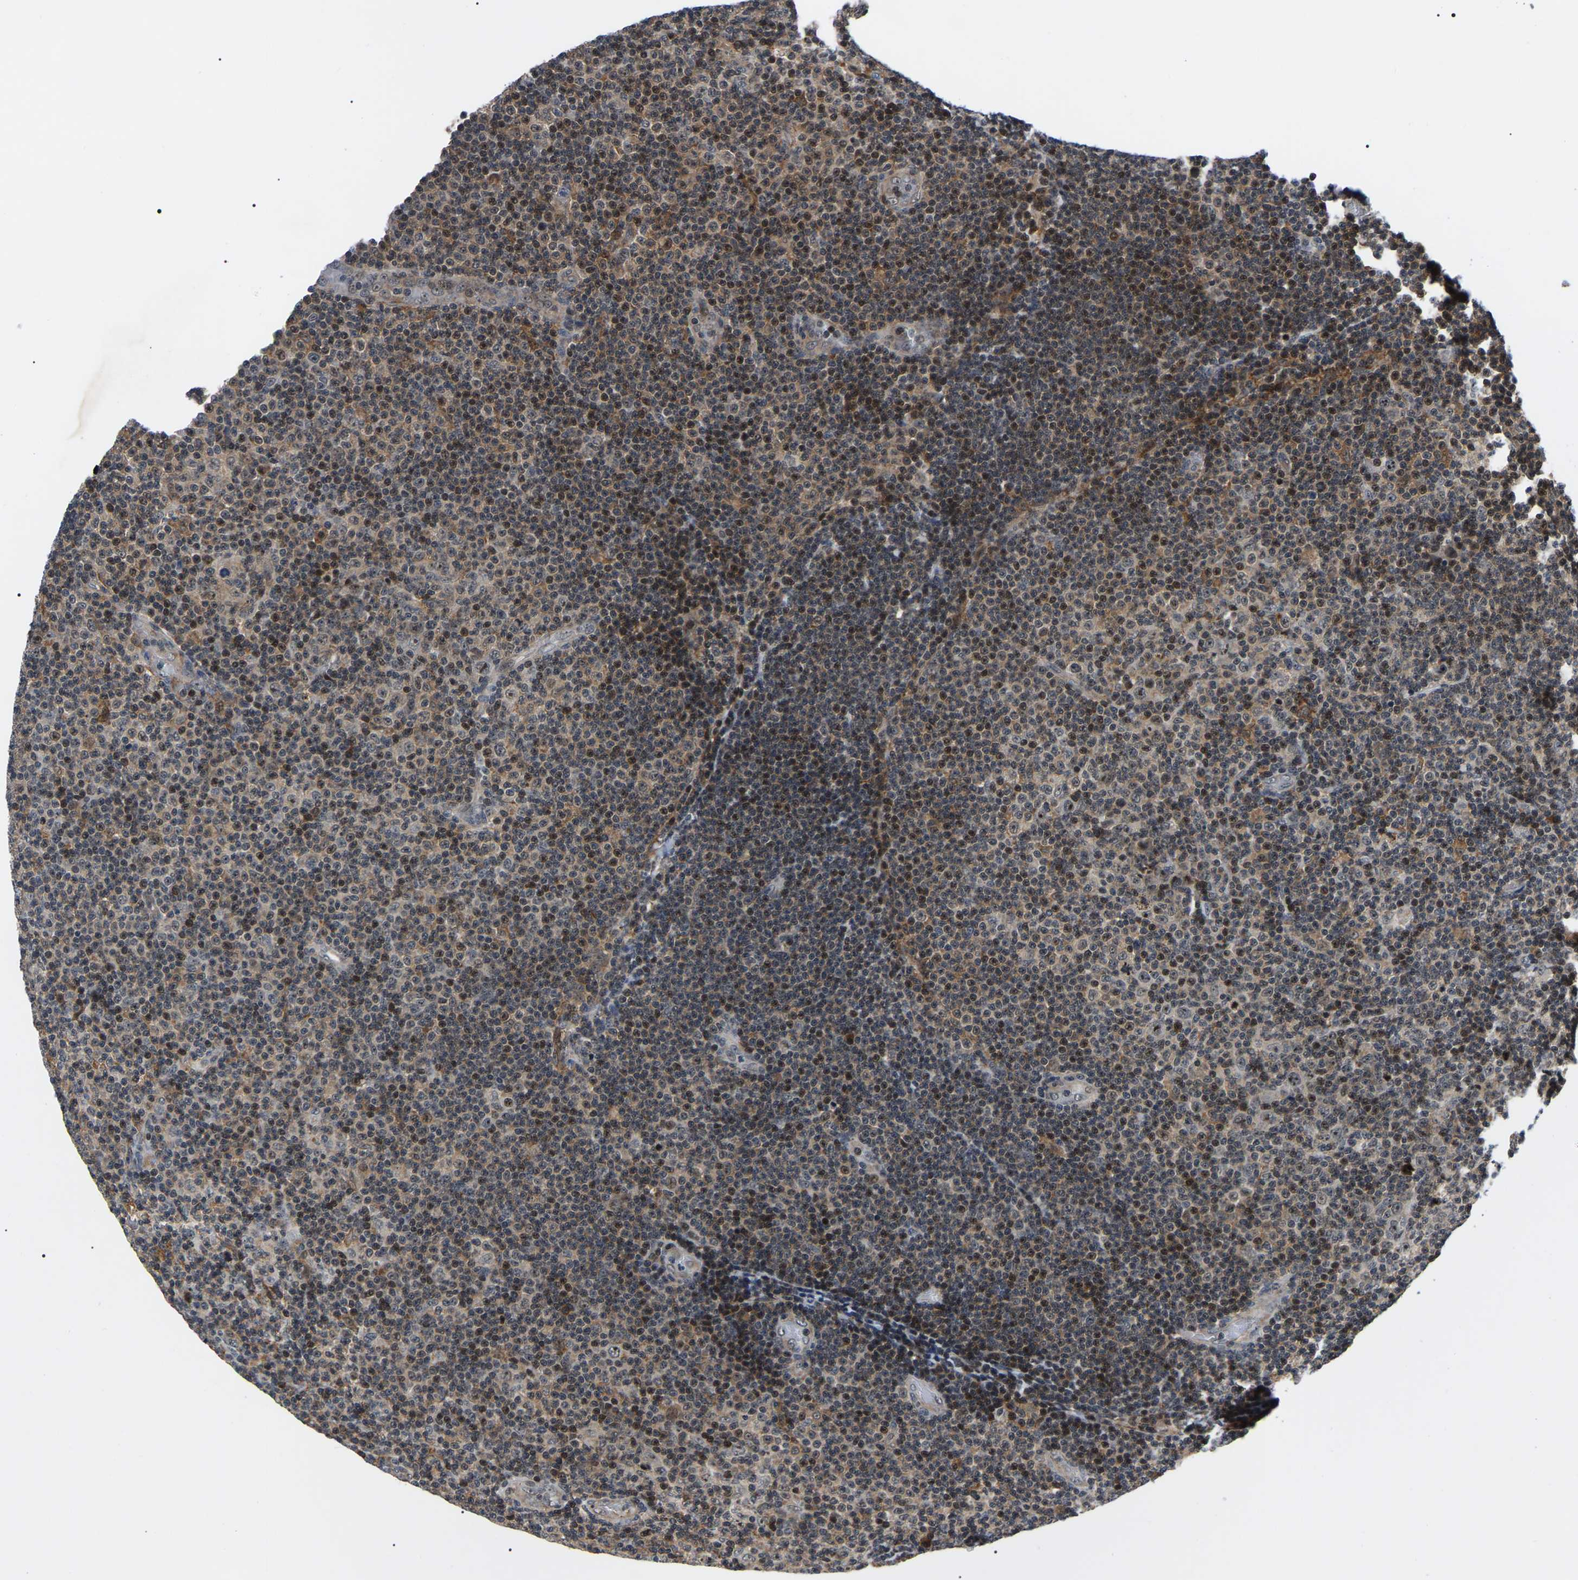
{"staining": {"intensity": "moderate", "quantity": ">75%", "location": "cytoplasmic/membranous,nuclear"}, "tissue": "lymphoma", "cell_type": "Tumor cells", "image_type": "cancer", "snomed": [{"axis": "morphology", "description": "Malignant lymphoma, non-Hodgkin's type, Low grade"}, {"axis": "topography", "description": "Lymph node"}], "caption": "Moderate cytoplasmic/membranous and nuclear protein expression is appreciated in about >75% of tumor cells in lymphoma.", "gene": "RRP1B", "patient": {"sex": "male", "age": 83}}